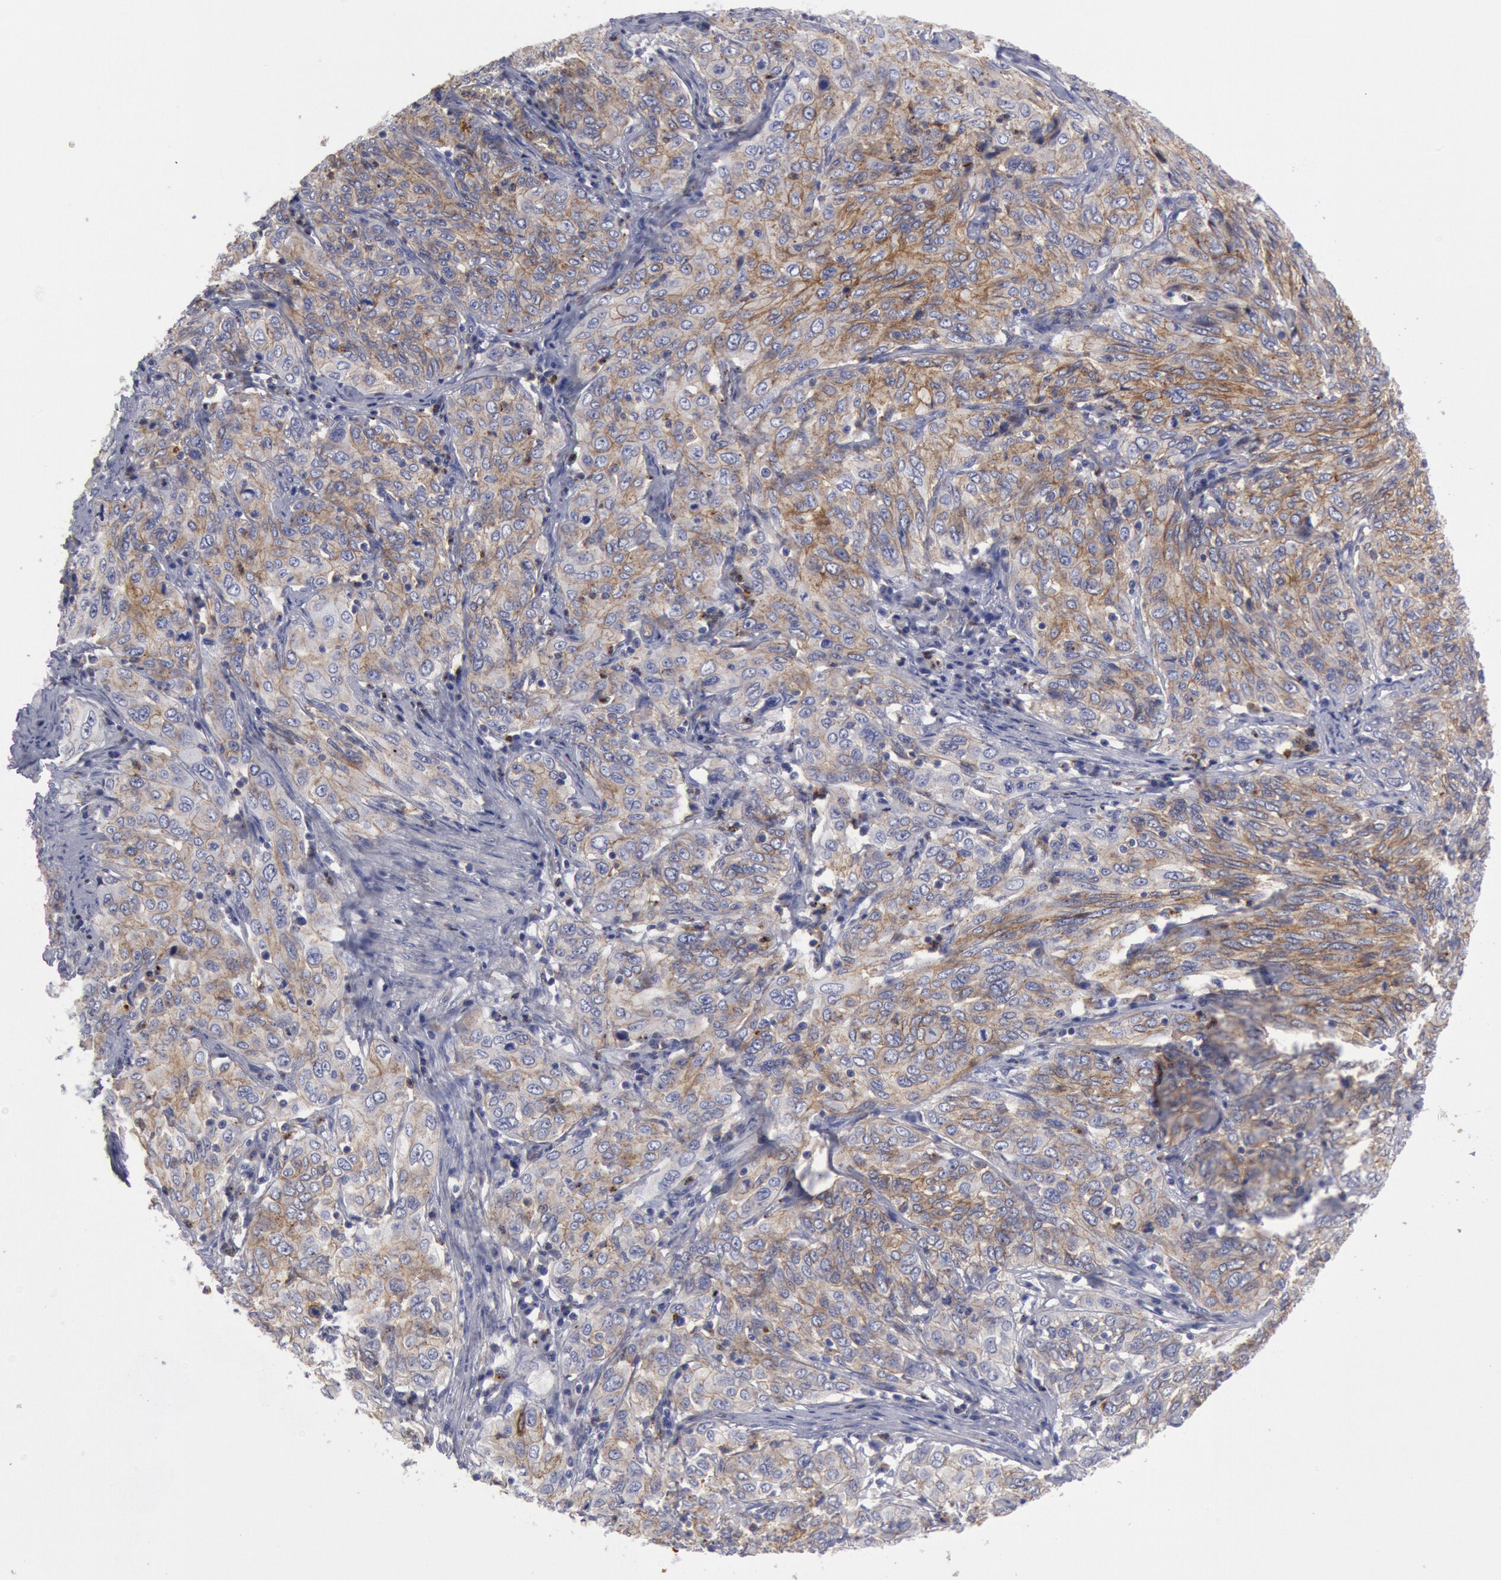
{"staining": {"intensity": "weak", "quantity": "<25%", "location": "cytoplasmic/membranous"}, "tissue": "cervical cancer", "cell_type": "Tumor cells", "image_type": "cancer", "snomed": [{"axis": "morphology", "description": "Squamous cell carcinoma, NOS"}, {"axis": "topography", "description": "Cervix"}], "caption": "A micrograph of human cervical squamous cell carcinoma is negative for staining in tumor cells.", "gene": "FLOT1", "patient": {"sex": "female", "age": 38}}